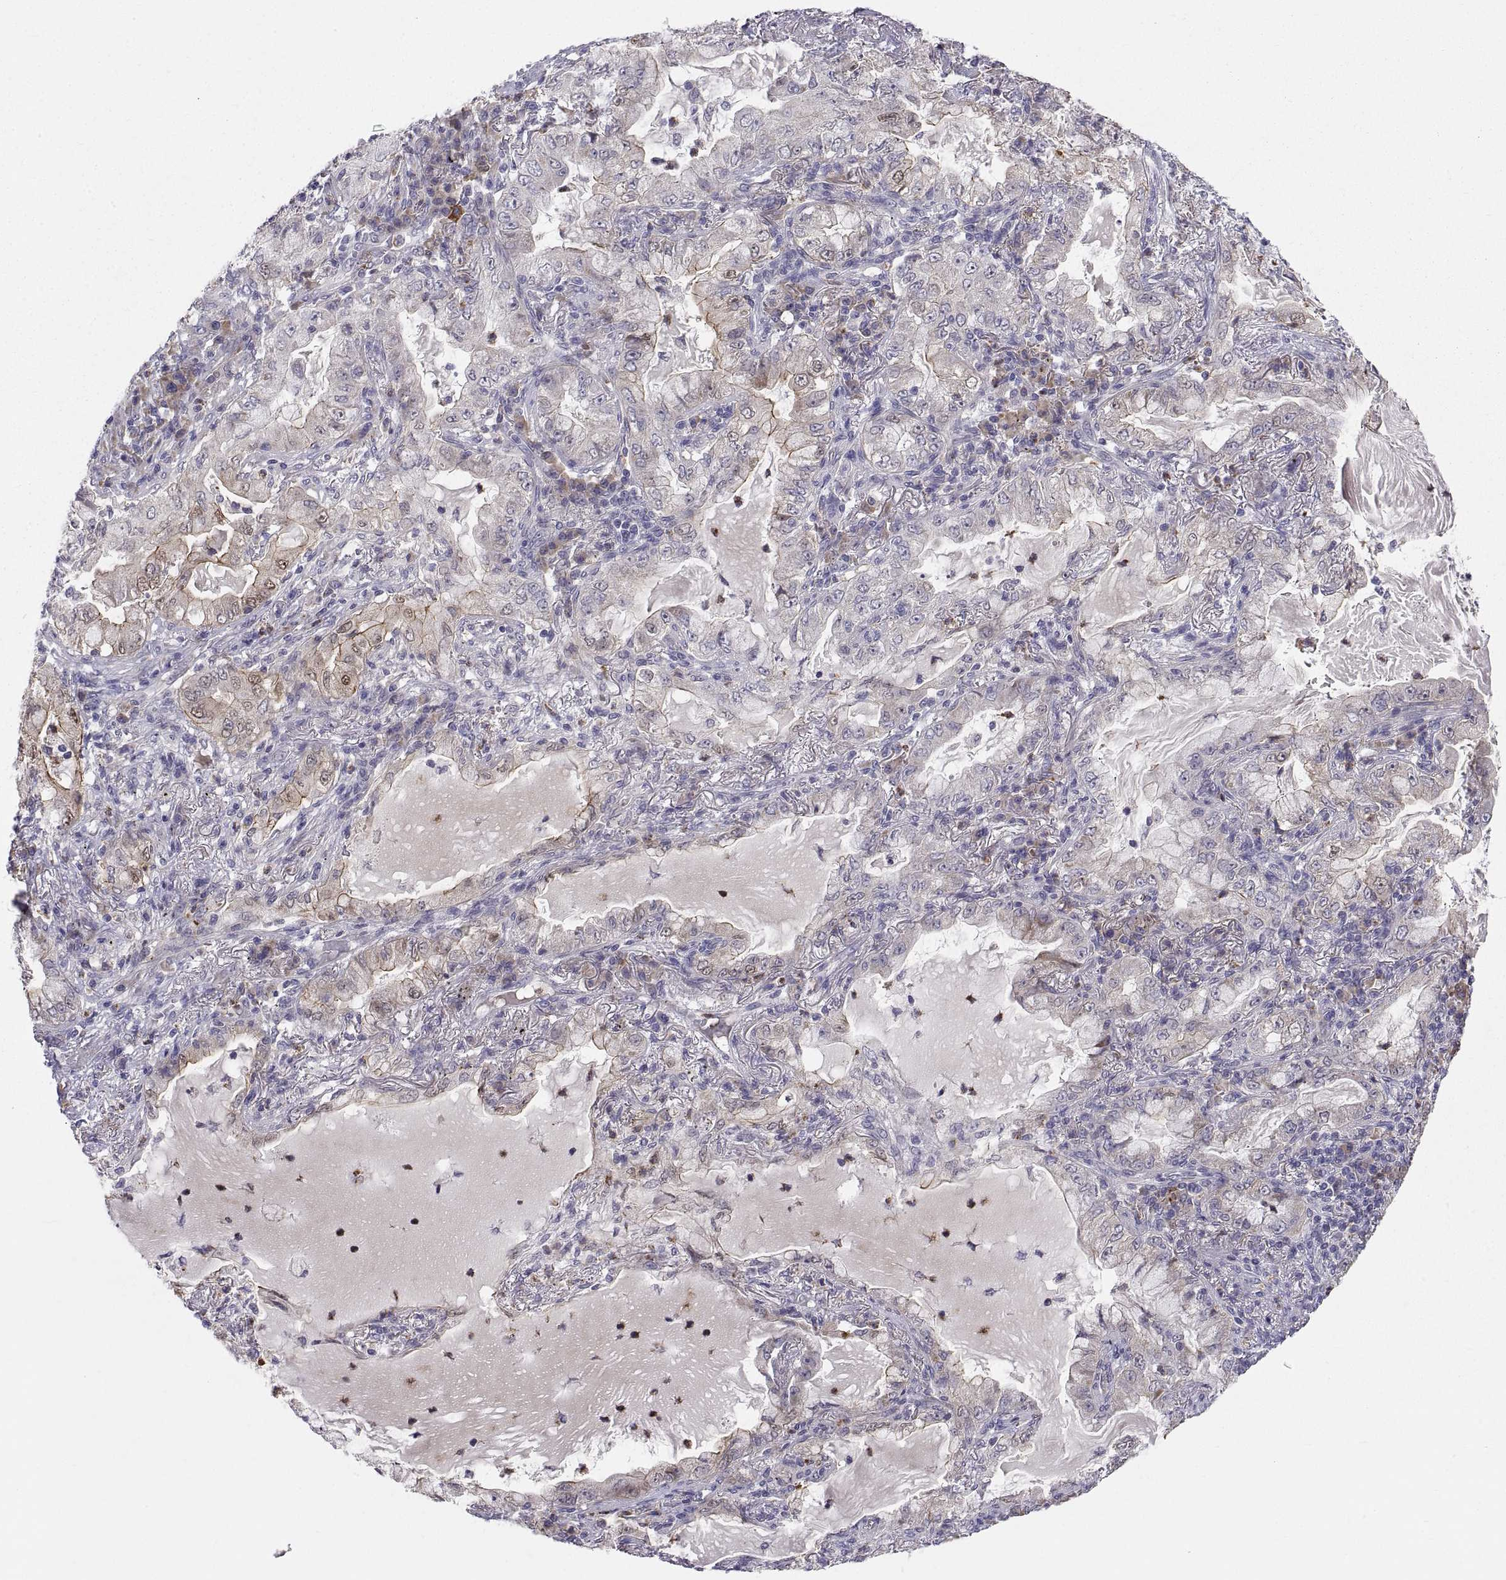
{"staining": {"intensity": "negative", "quantity": "none", "location": "none"}, "tissue": "lung cancer", "cell_type": "Tumor cells", "image_type": "cancer", "snomed": [{"axis": "morphology", "description": "Adenocarcinoma, NOS"}, {"axis": "topography", "description": "Lung"}], "caption": "This is an IHC image of lung adenocarcinoma. There is no staining in tumor cells.", "gene": "PKP1", "patient": {"sex": "female", "age": 73}}